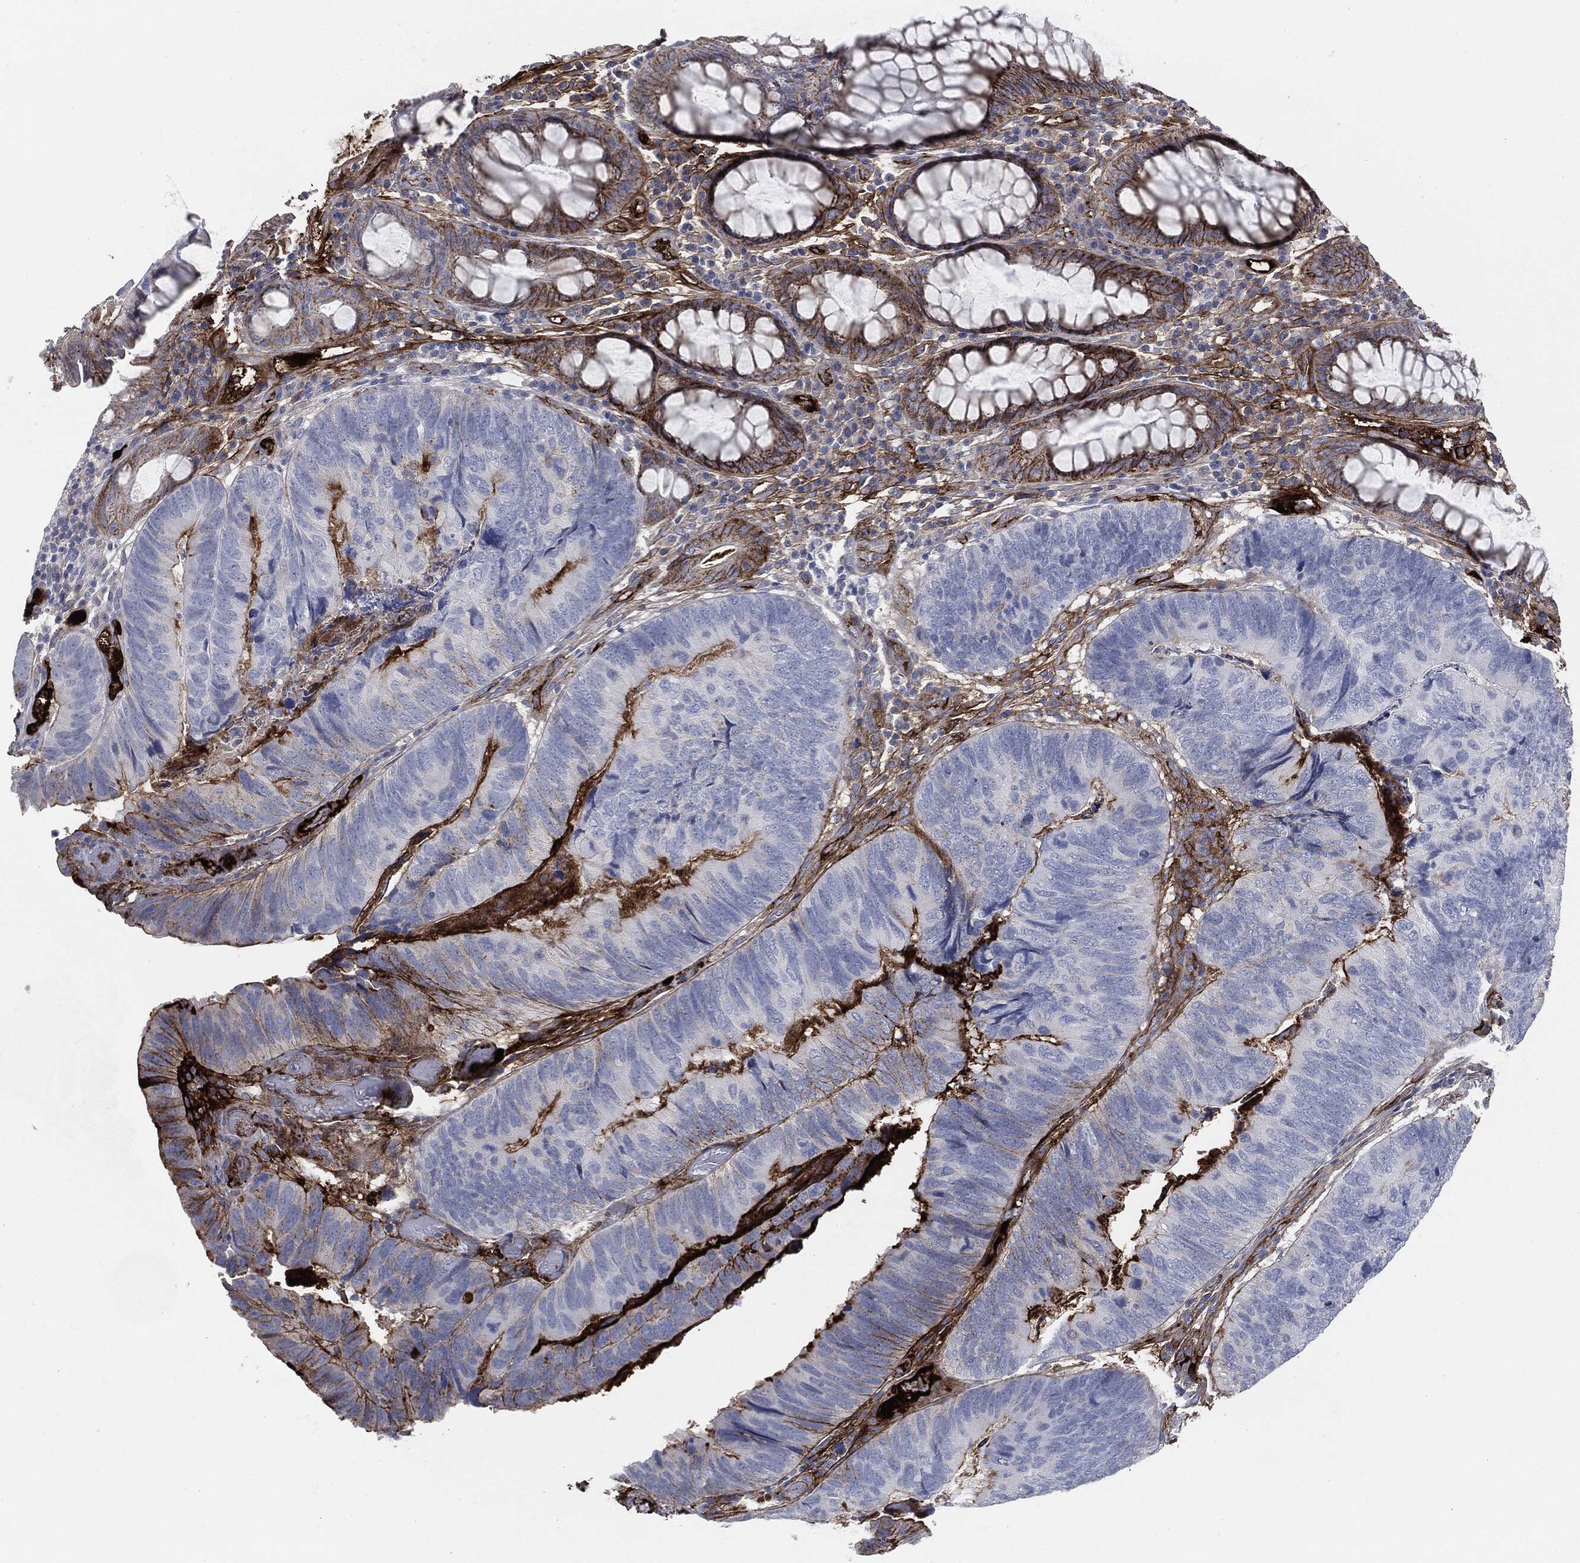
{"staining": {"intensity": "strong", "quantity": "<25%", "location": "cytoplasmic/membranous"}, "tissue": "colorectal cancer", "cell_type": "Tumor cells", "image_type": "cancer", "snomed": [{"axis": "morphology", "description": "Adenocarcinoma, NOS"}, {"axis": "topography", "description": "Colon"}], "caption": "The immunohistochemical stain labels strong cytoplasmic/membranous staining in tumor cells of colorectal adenocarcinoma tissue.", "gene": "APOB", "patient": {"sex": "female", "age": 67}}